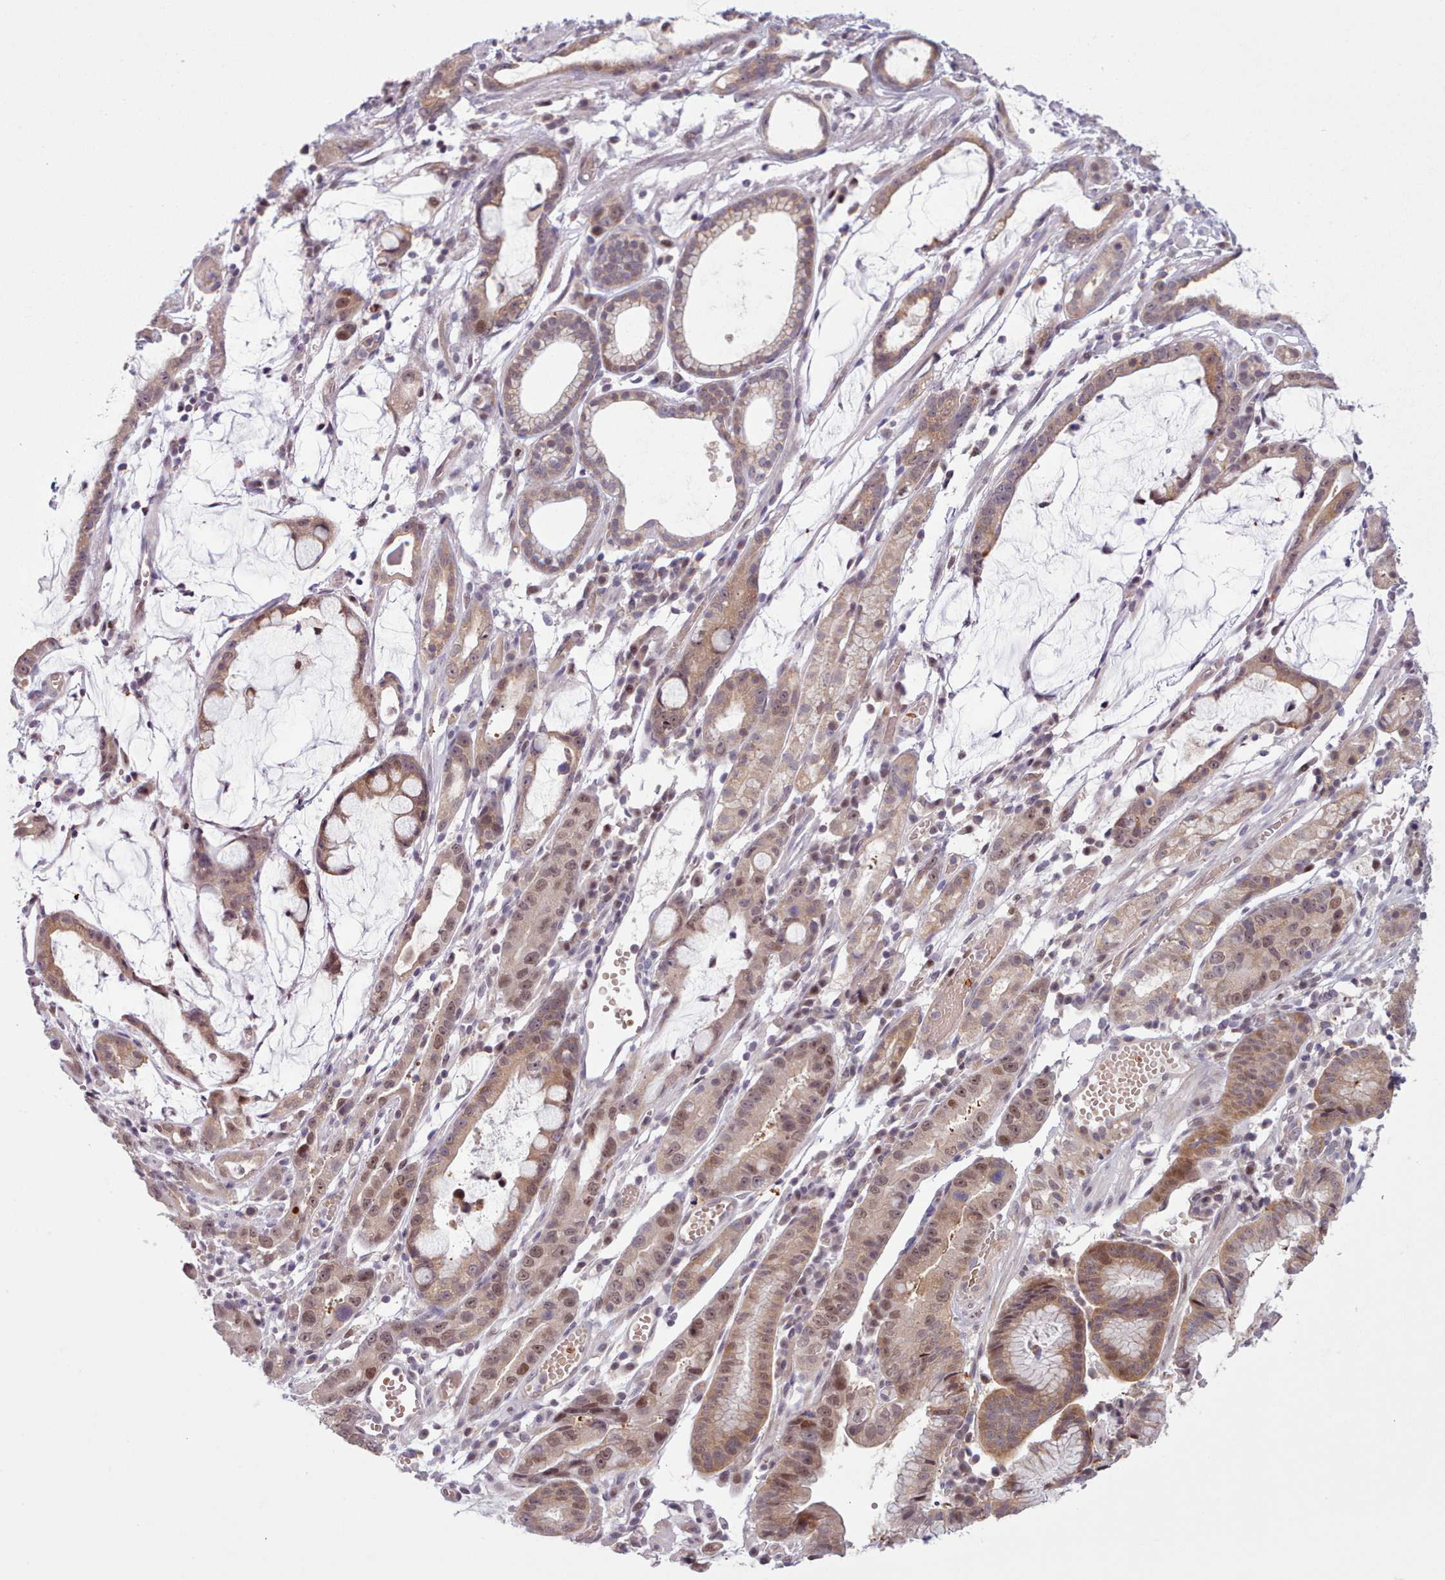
{"staining": {"intensity": "moderate", "quantity": ">75%", "location": "cytoplasmic/membranous,nuclear"}, "tissue": "stomach cancer", "cell_type": "Tumor cells", "image_type": "cancer", "snomed": [{"axis": "morphology", "description": "Adenocarcinoma, NOS"}, {"axis": "topography", "description": "Stomach"}], "caption": "IHC of stomach cancer demonstrates medium levels of moderate cytoplasmic/membranous and nuclear positivity in about >75% of tumor cells.", "gene": "KBTBD7", "patient": {"sex": "male", "age": 55}}